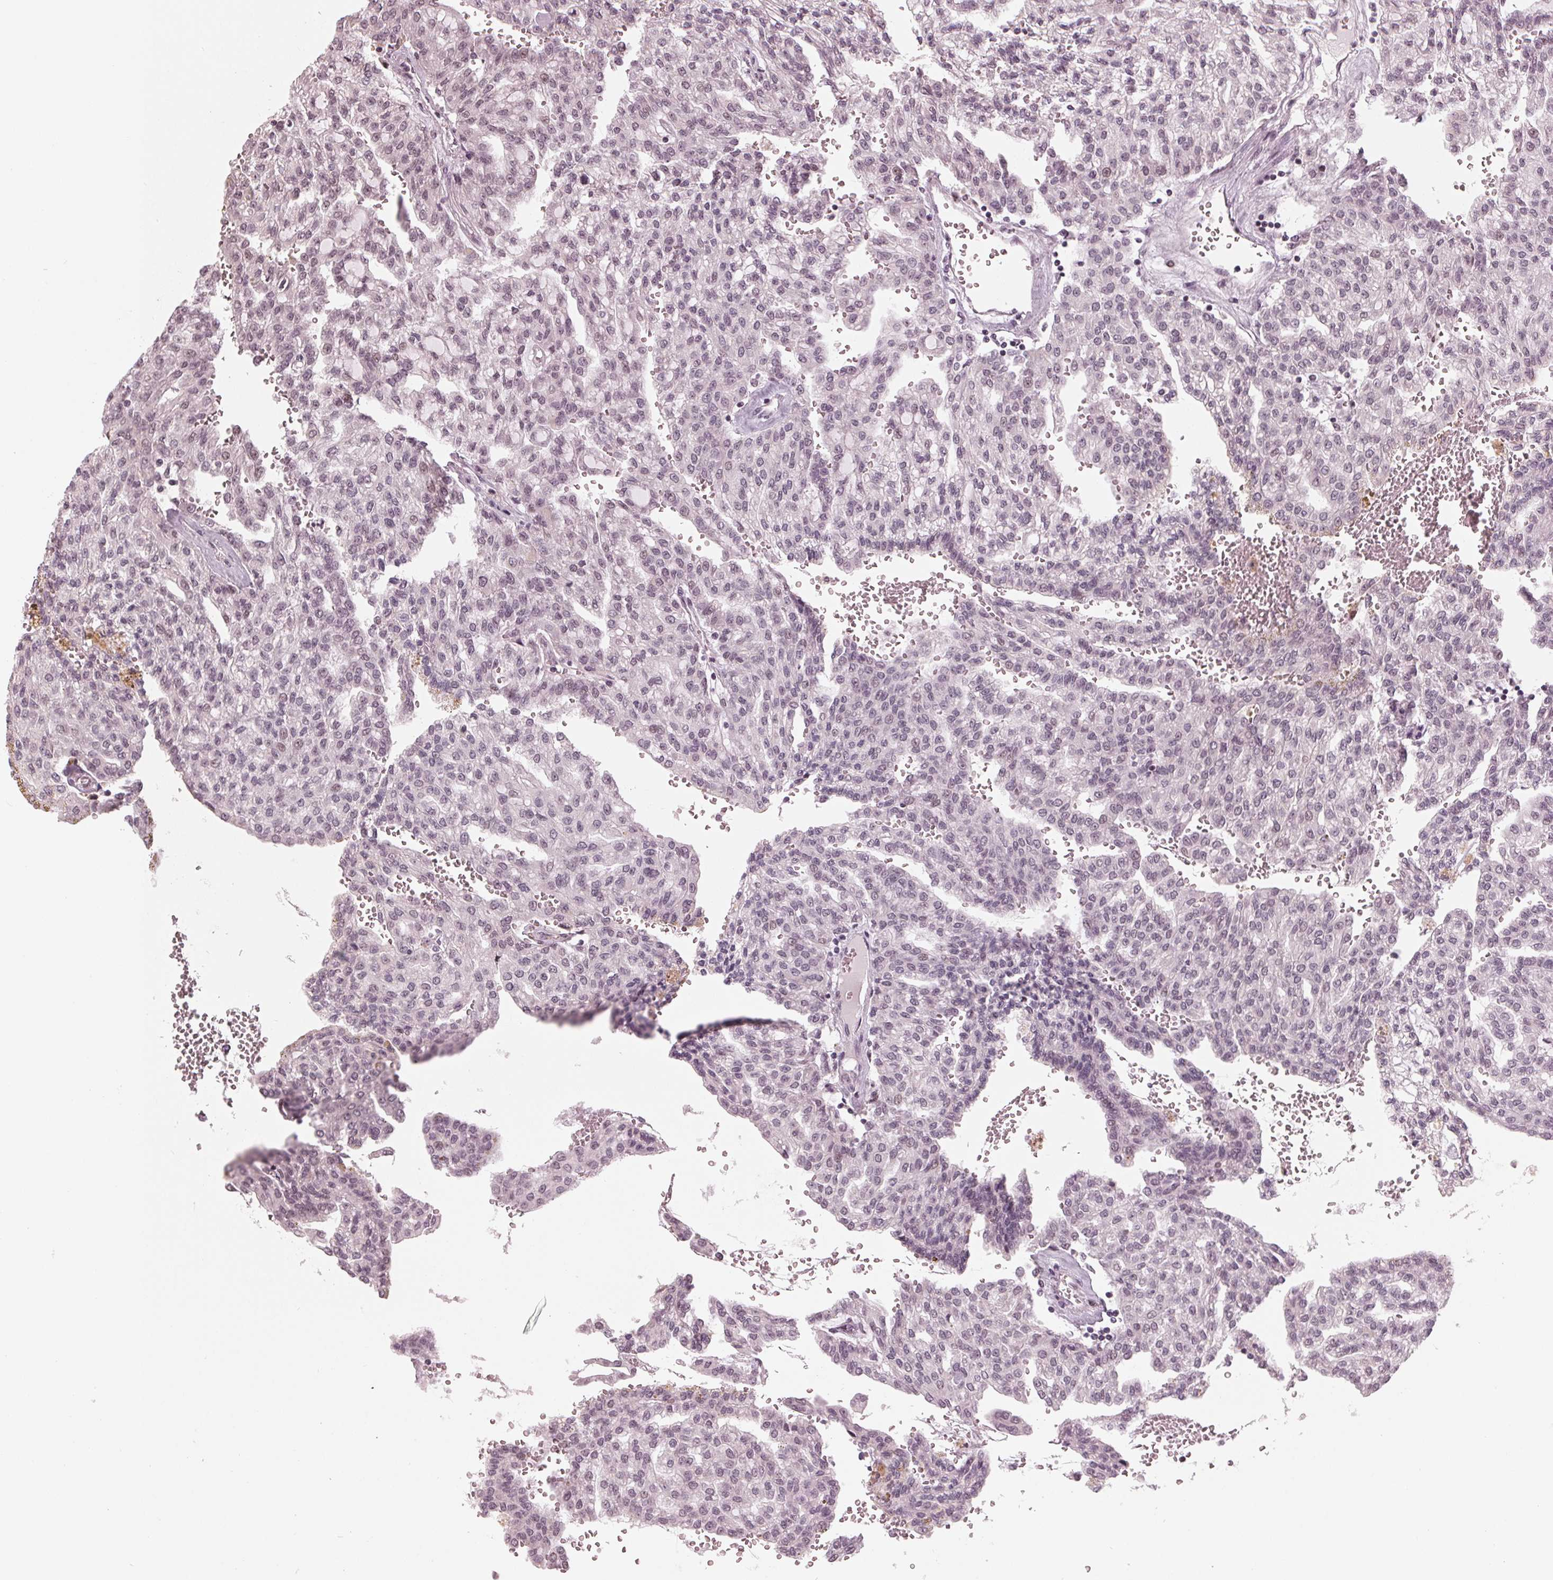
{"staining": {"intensity": "negative", "quantity": "none", "location": "none"}, "tissue": "renal cancer", "cell_type": "Tumor cells", "image_type": "cancer", "snomed": [{"axis": "morphology", "description": "Adenocarcinoma, NOS"}, {"axis": "topography", "description": "Kidney"}], "caption": "Renal adenocarcinoma stained for a protein using IHC demonstrates no positivity tumor cells.", "gene": "ADPRHL1", "patient": {"sex": "male", "age": 63}}